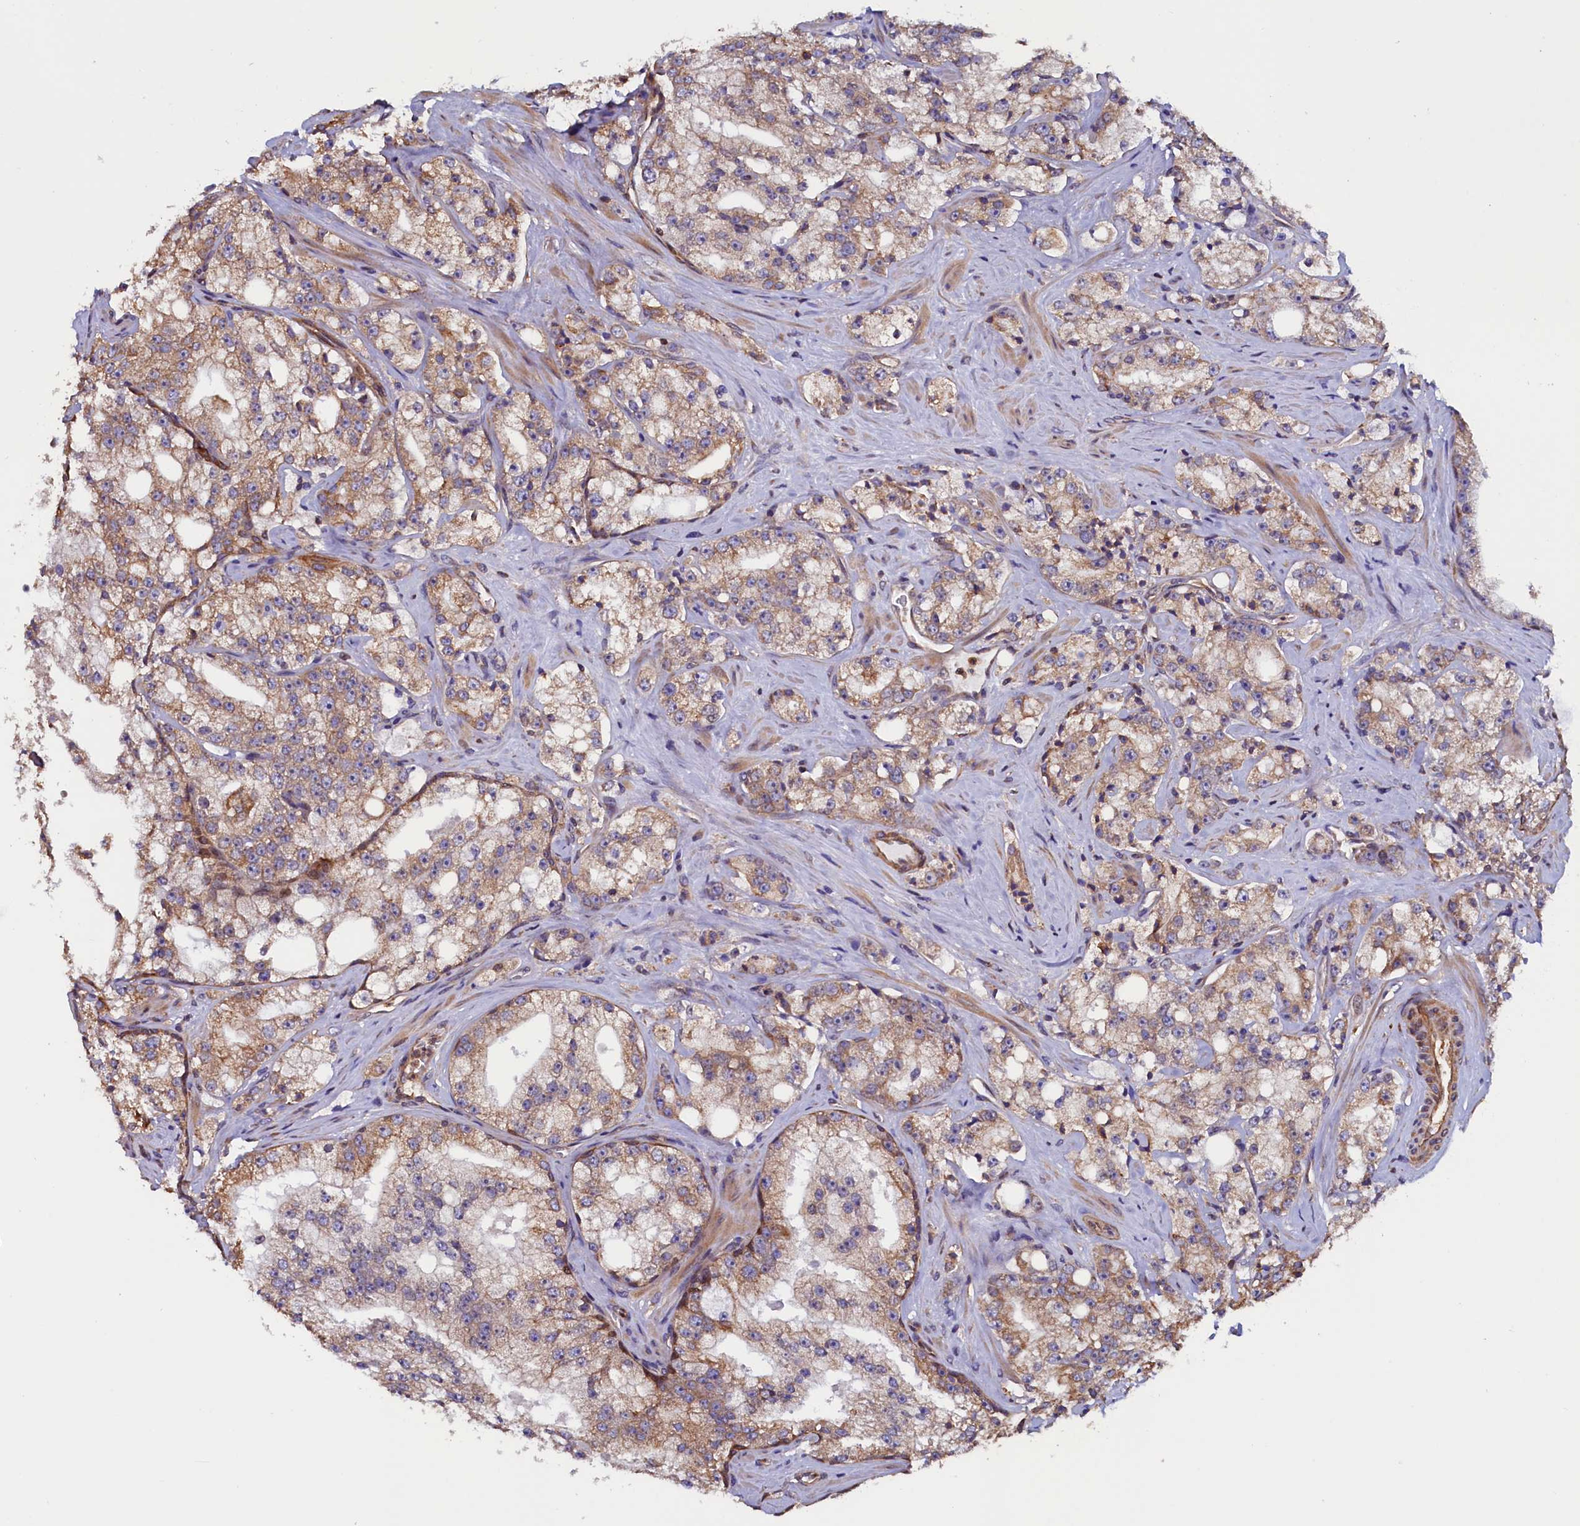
{"staining": {"intensity": "weak", "quantity": ">75%", "location": "cytoplasmic/membranous"}, "tissue": "prostate cancer", "cell_type": "Tumor cells", "image_type": "cancer", "snomed": [{"axis": "morphology", "description": "Adenocarcinoma, High grade"}, {"axis": "topography", "description": "Prostate"}], "caption": "Tumor cells reveal low levels of weak cytoplasmic/membranous staining in approximately >75% of cells in human prostate cancer.", "gene": "ATXN2L", "patient": {"sex": "male", "age": 64}}